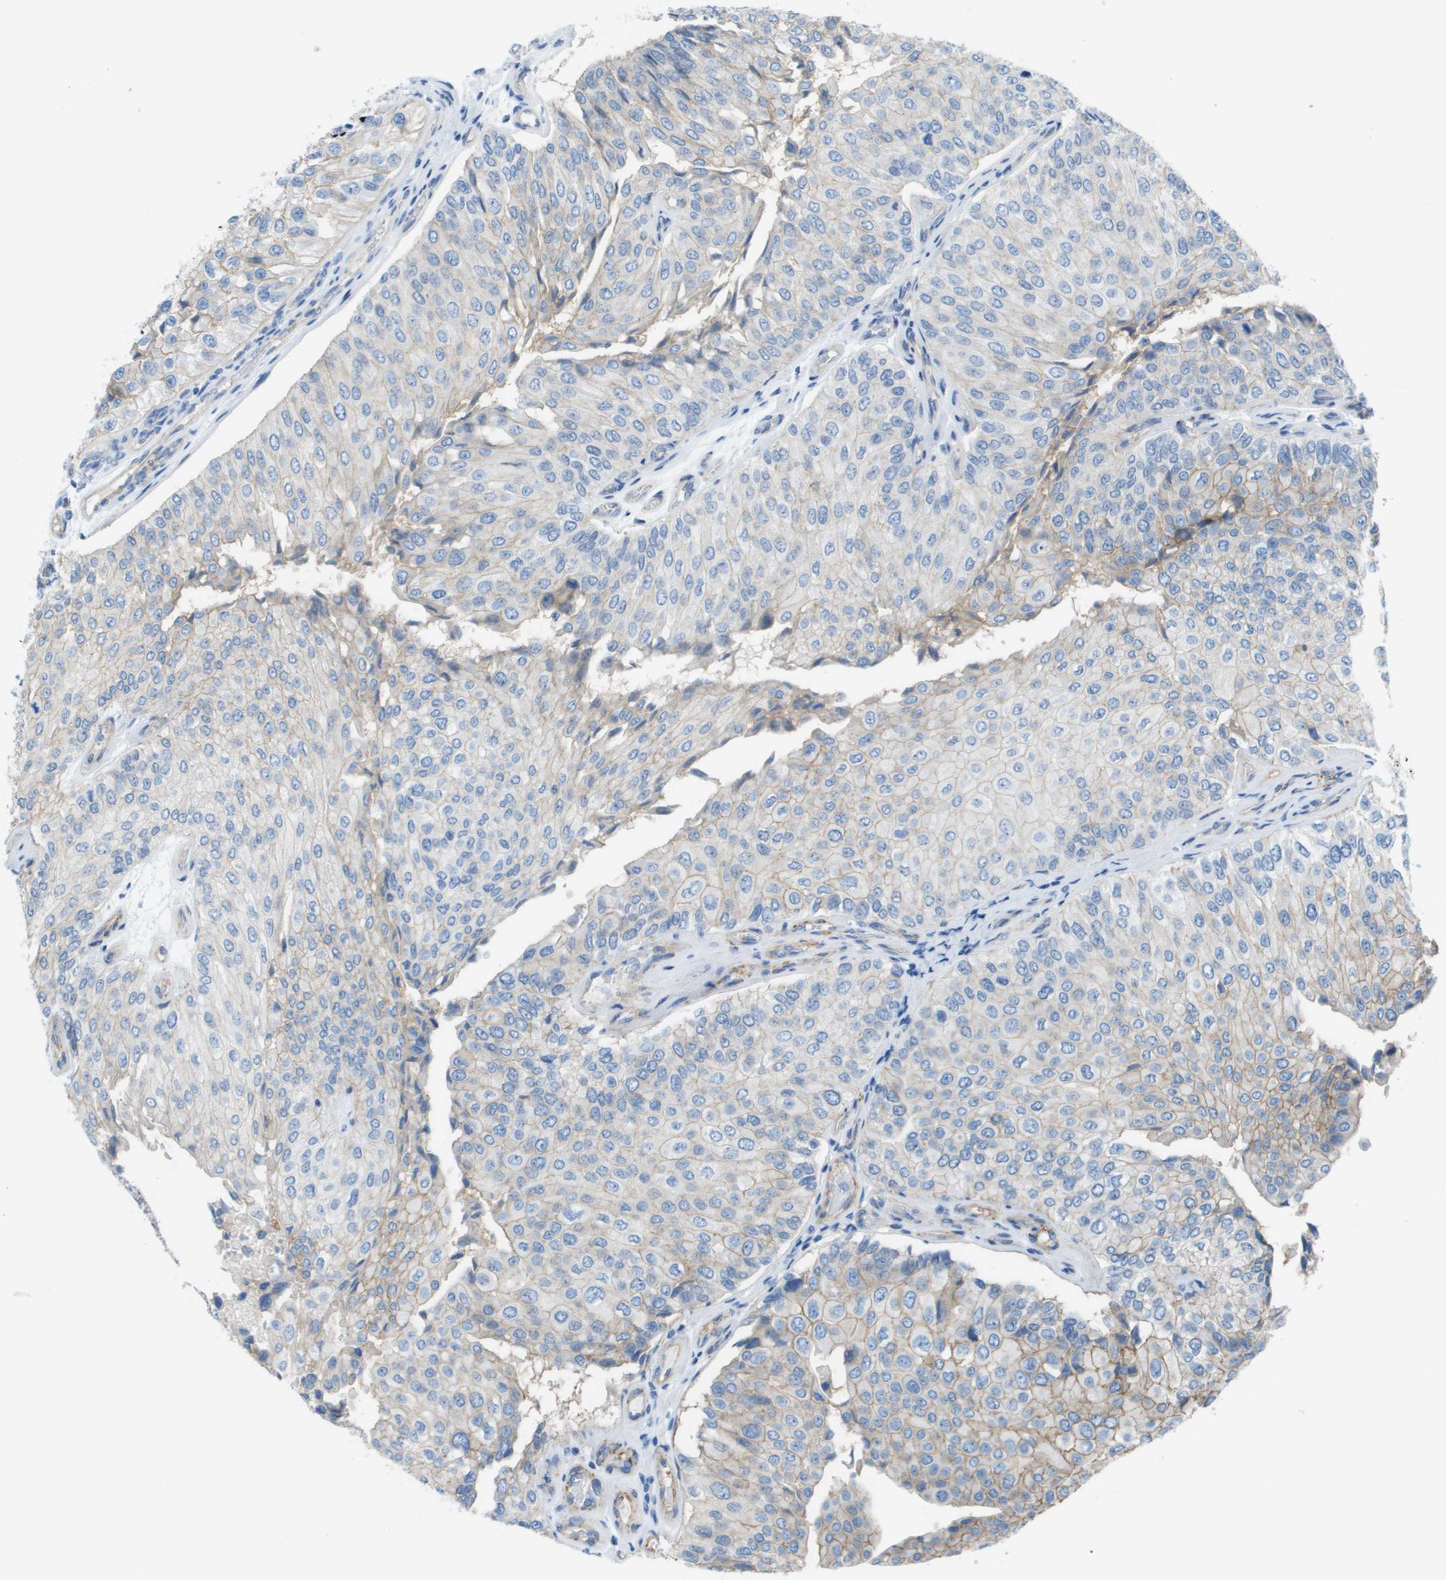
{"staining": {"intensity": "weak", "quantity": "<25%", "location": "cytoplasmic/membranous"}, "tissue": "urothelial cancer", "cell_type": "Tumor cells", "image_type": "cancer", "snomed": [{"axis": "morphology", "description": "Urothelial carcinoma, High grade"}, {"axis": "topography", "description": "Kidney"}, {"axis": "topography", "description": "Urinary bladder"}], "caption": "A high-resolution histopathology image shows IHC staining of urothelial cancer, which exhibits no significant positivity in tumor cells.", "gene": "CD46", "patient": {"sex": "male", "age": 77}}